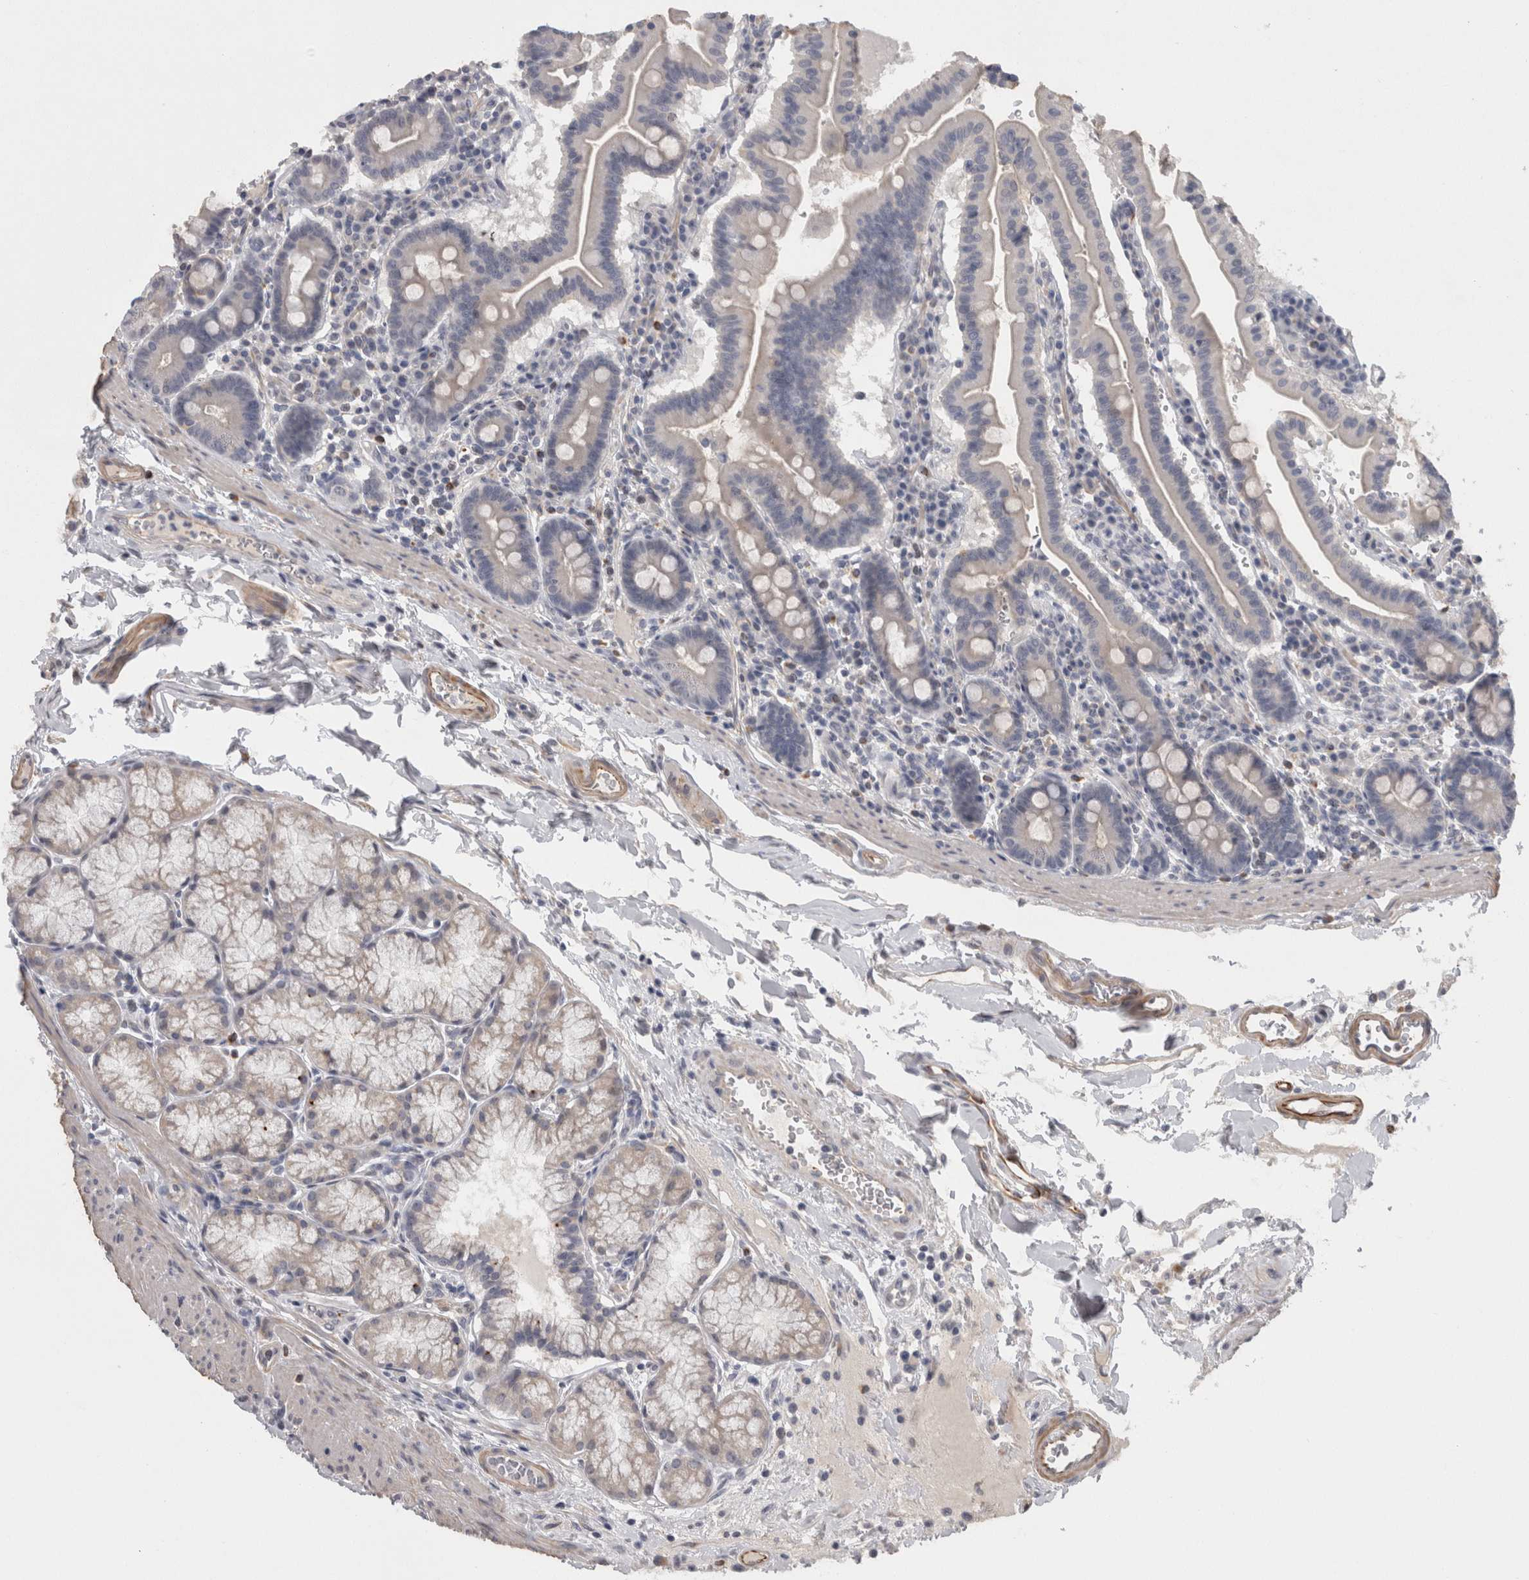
{"staining": {"intensity": "weak", "quantity": "<25%", "location": "cytoplasmic/membranous"}, "tissue": "duodenum", "cell_type": "Glandular cells", "image_type": "normal", "snomed": [{"axis": "morphology", "description": "Normal tissue, NOS"}, {"axis": "morphology", "description": "Adenocarcinoma, NOS"}, {"axis": "topography", "description": "Pancreas"}, {"axis": "topography", "description": "Duodenum"}], "caption": "High magnification brightfield microscopy of unremarkable duodenum stained with DAB (3,3'-diaminobenzidine) (brown) and counterstained with hematoxylin (blue): glandular cells show no significant expression. (Brightfield microscopy of DAB immunohistochemistry (IHC) at high magnification).", "gene": "RMDN1", "patient": {"sex": "male", "age": 50}}